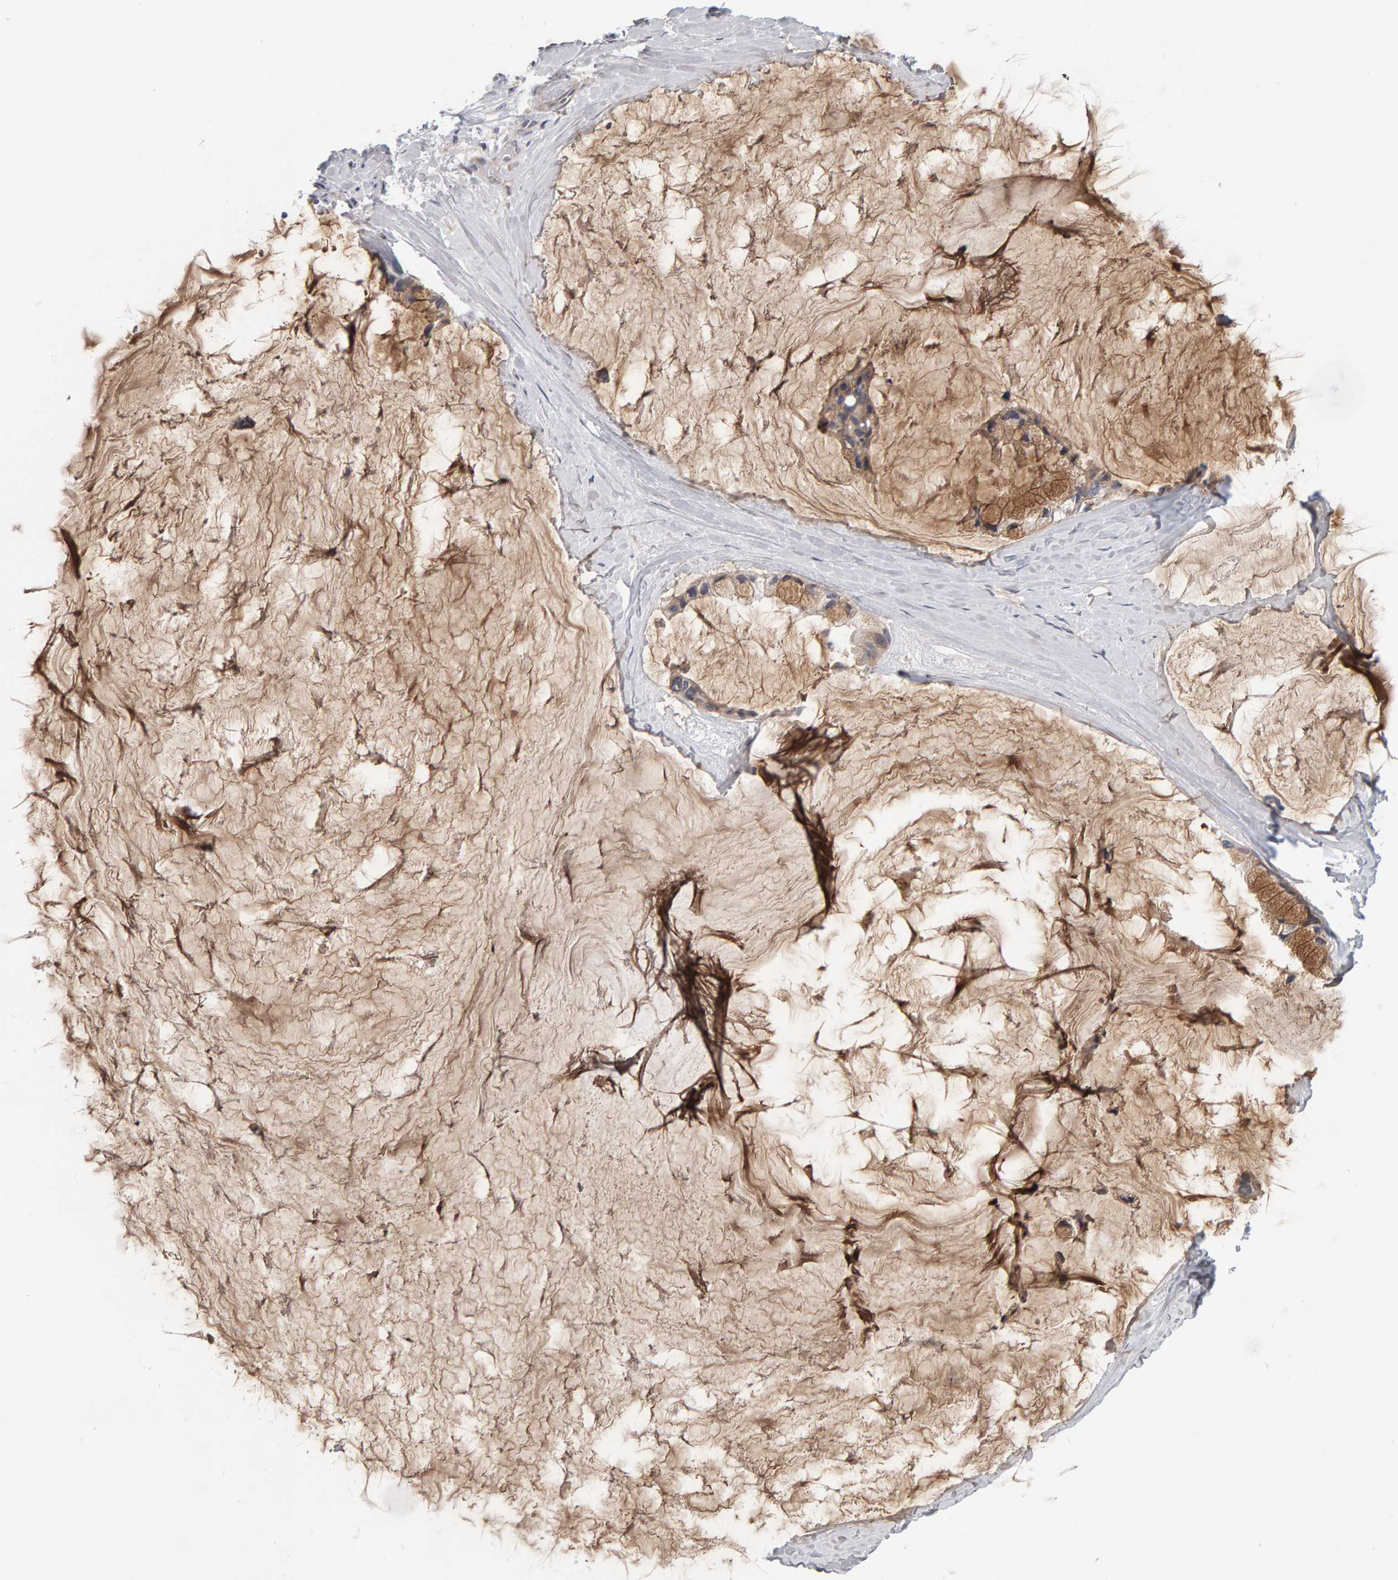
{"staining": {"intensity": "weak", "quantity": "25%-75%", "location": "cytoplasmic/membranous"}, "tissue": "ovarian cancer", "cell_type": "Tumor cells", "image_type": "cancer", "snomed": [{"axis": "morphology", "description": "Cystadenocarcinoma, mucinous, NOS"}, {"axis": "topography", "description": "Ovary"}], "caption": "This is a photomicrograph of immunohistochemistry (IHC) staining of mucinous cystadenocarcinoma (ovarian), which shows weak expression in the cytoplasmic/membranous of tumor cells.", "gene": "MSRA", "patient": {"sex": "female", "age": 39}}